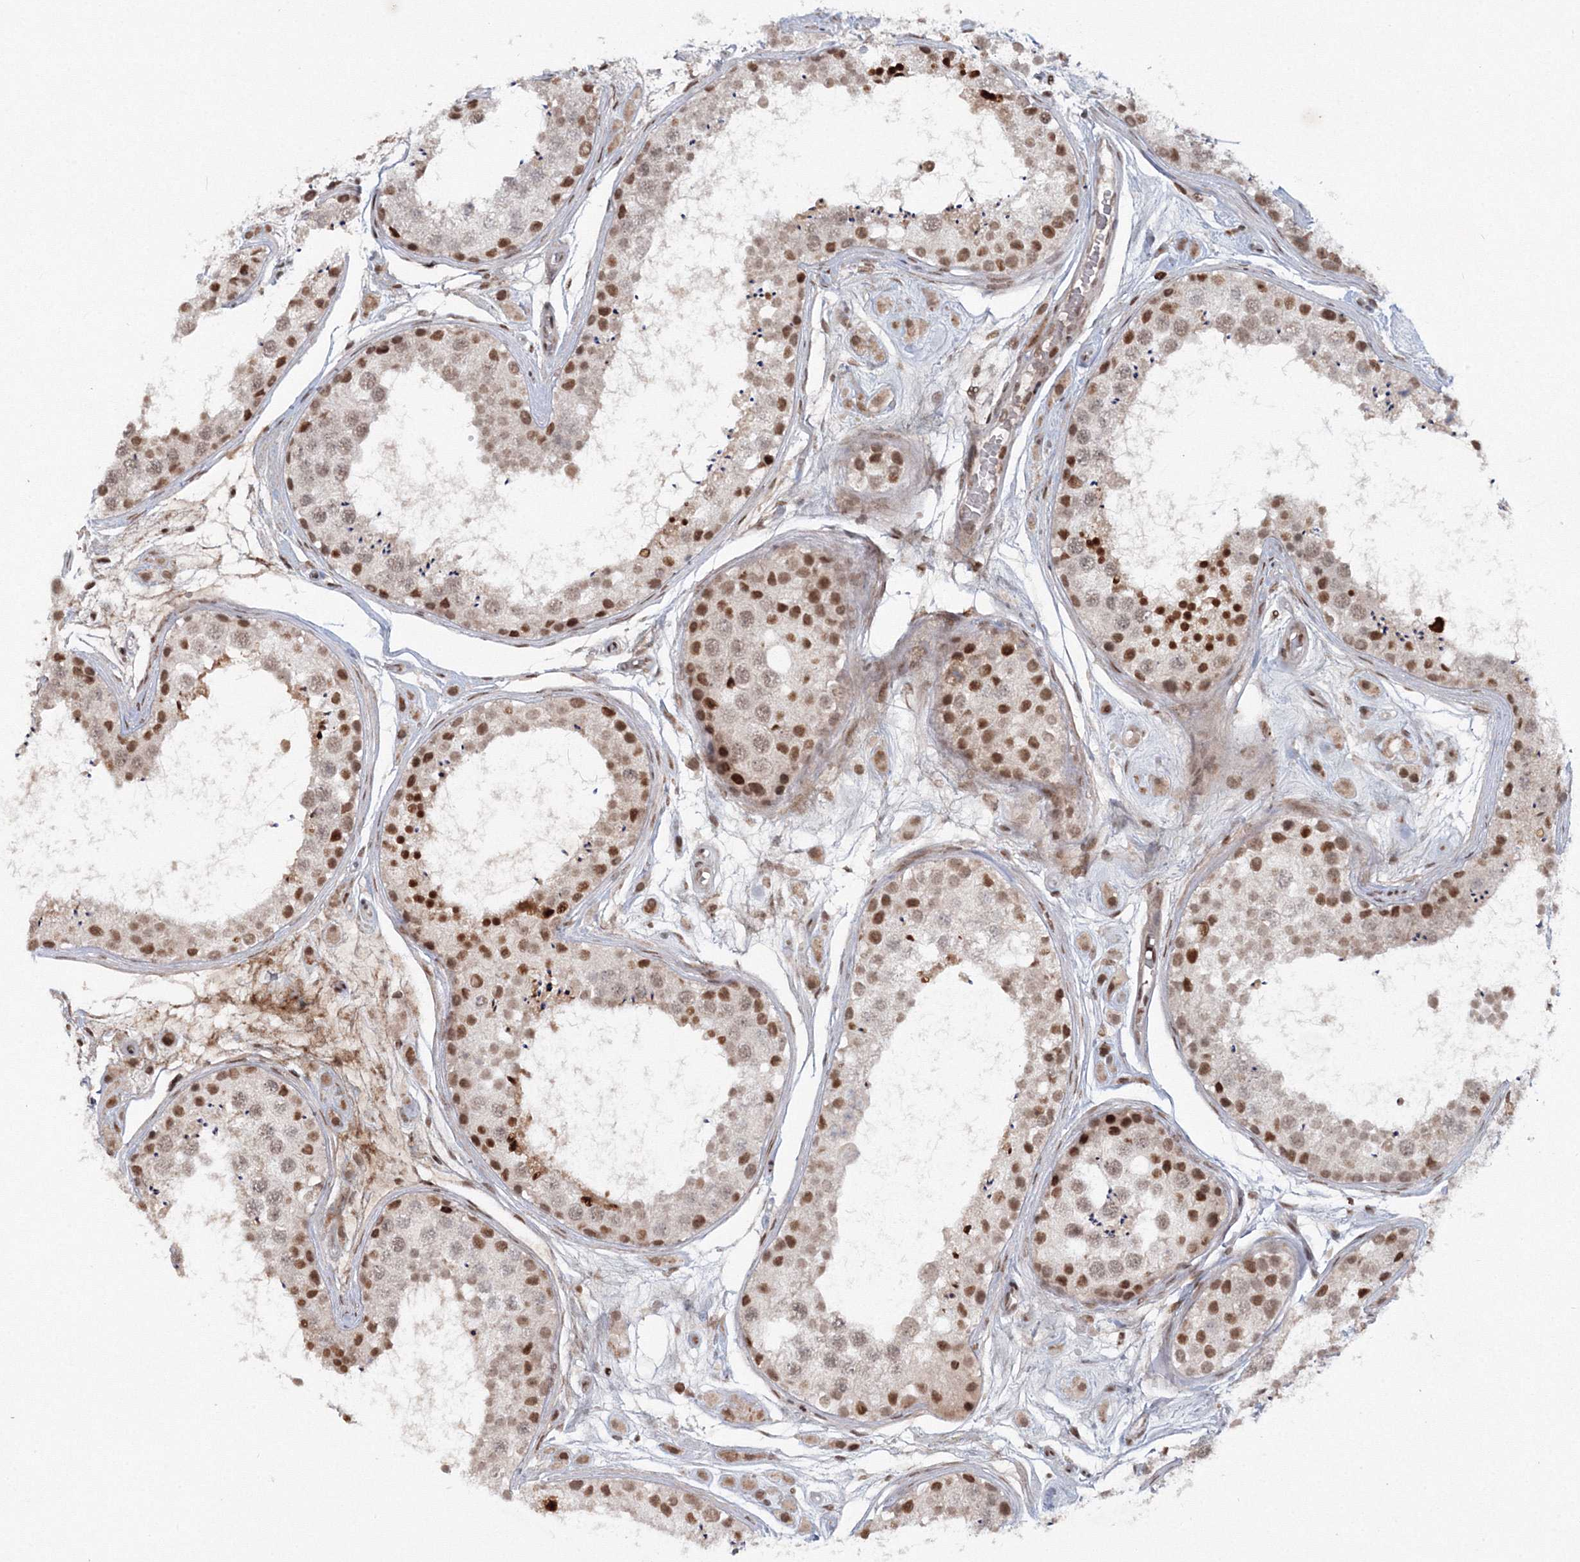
{"staining": {"intensity": "moderate", "quantity": ">75%", "location": "nuclear"}, "tissue": "testis", "cell_type": "Cells in seminiferous ducts", "image_type": "normal", "snomed": [{"axis": "morphology", "description": "Normal tissue, NOS"}, {"axis": "topography", "description": "Testis"}], "caption": "Testis stained with immunohistochemistry (IHC) exhibits moderate nuclear positivity in about >75% of cells in seminiferous ducts. The staining was performed using DAB to visualize the protein expression in brown, while the nuclei were stained in blue with hematoxylin (Magnification: 20x).", "gene": "C3orf33", "patient": {"sex": "male", "age": 25}}